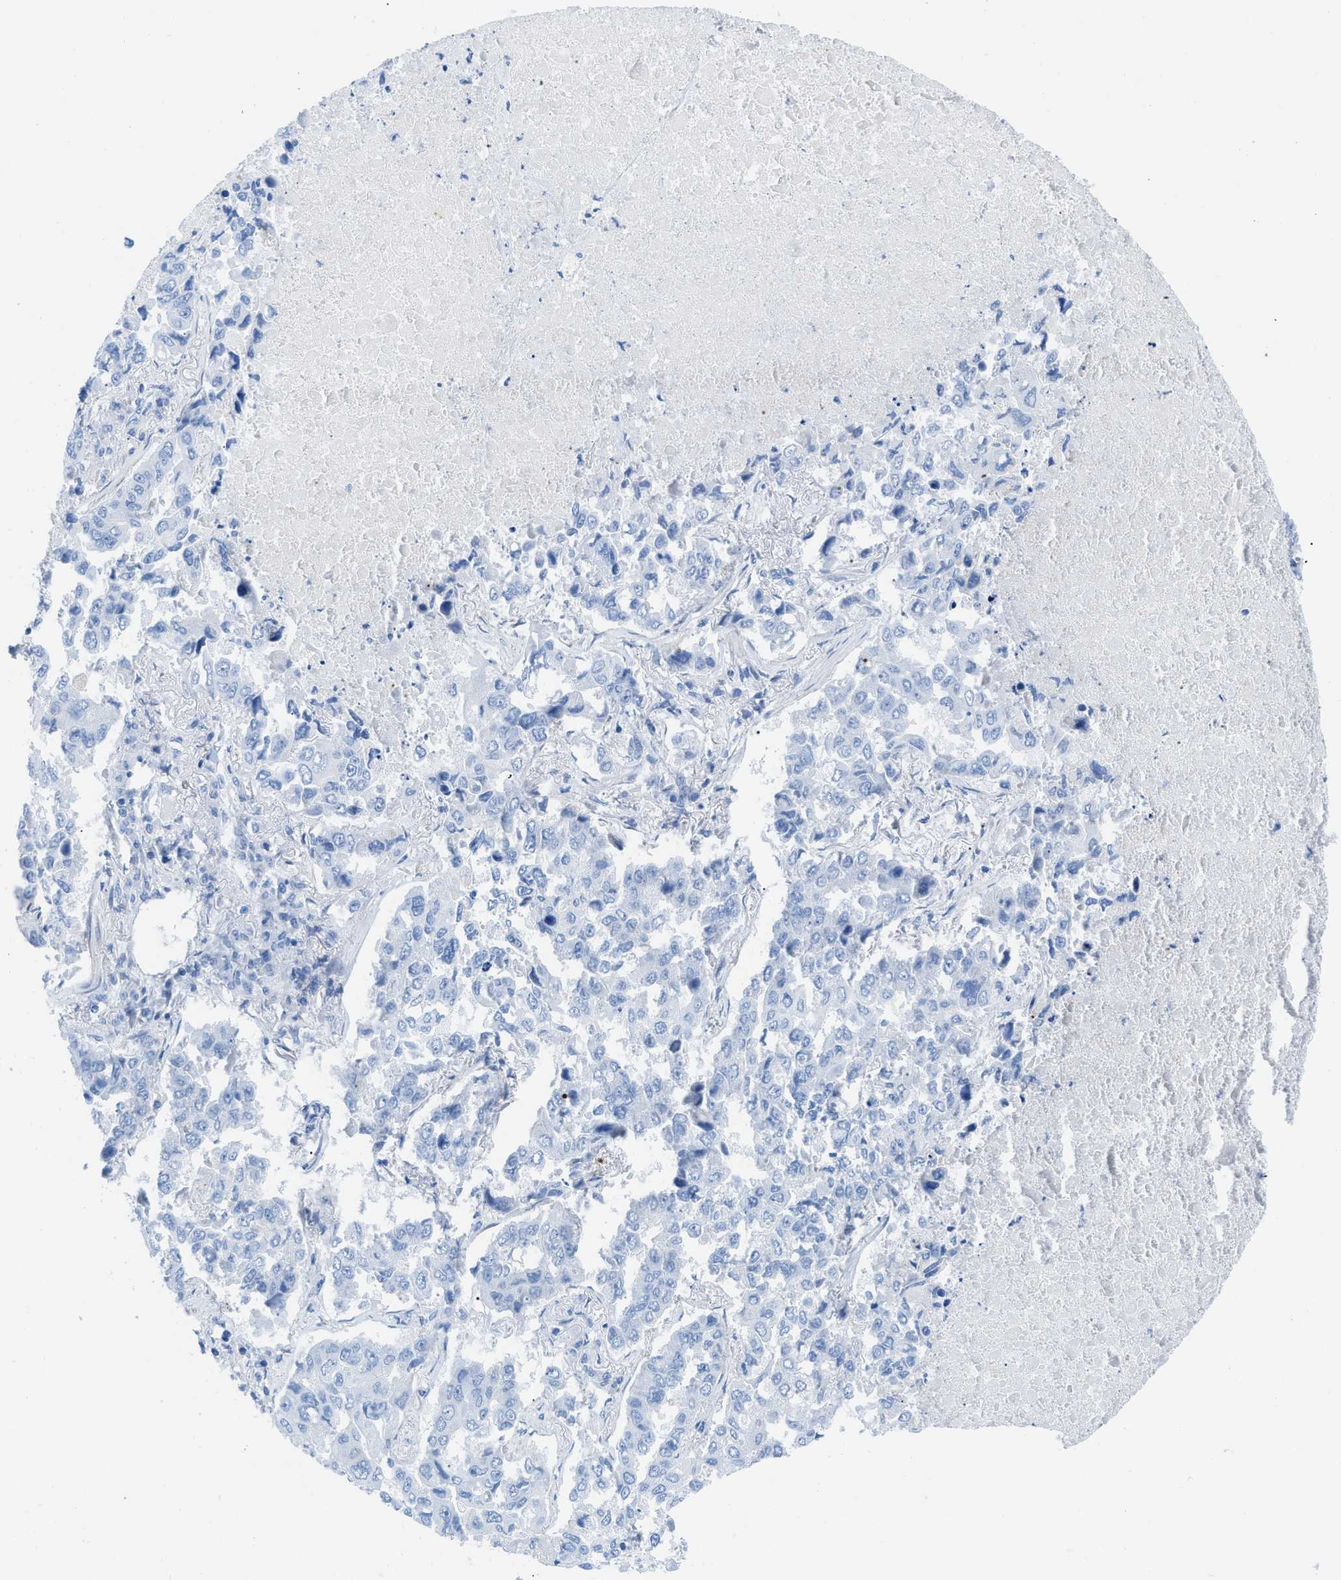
{"staining": {"intensity": "negative", "quantity": "none", "location": "none"}, "tissue": "lung cancer", "cell_type": "Tumor cells", "image_type": "cancer", "snomed": [{"axis": "morphology", "description": "Adenocarcinoma, NOS"}, {"axis": "topography", "description": "Lung"}], "caption": "The immunohistochemistry micrograph has no significant expression in tumor cells of lung cancer tissue.", "gene": "TCL1A", "patient": {"sex": "male", "age": 64}}